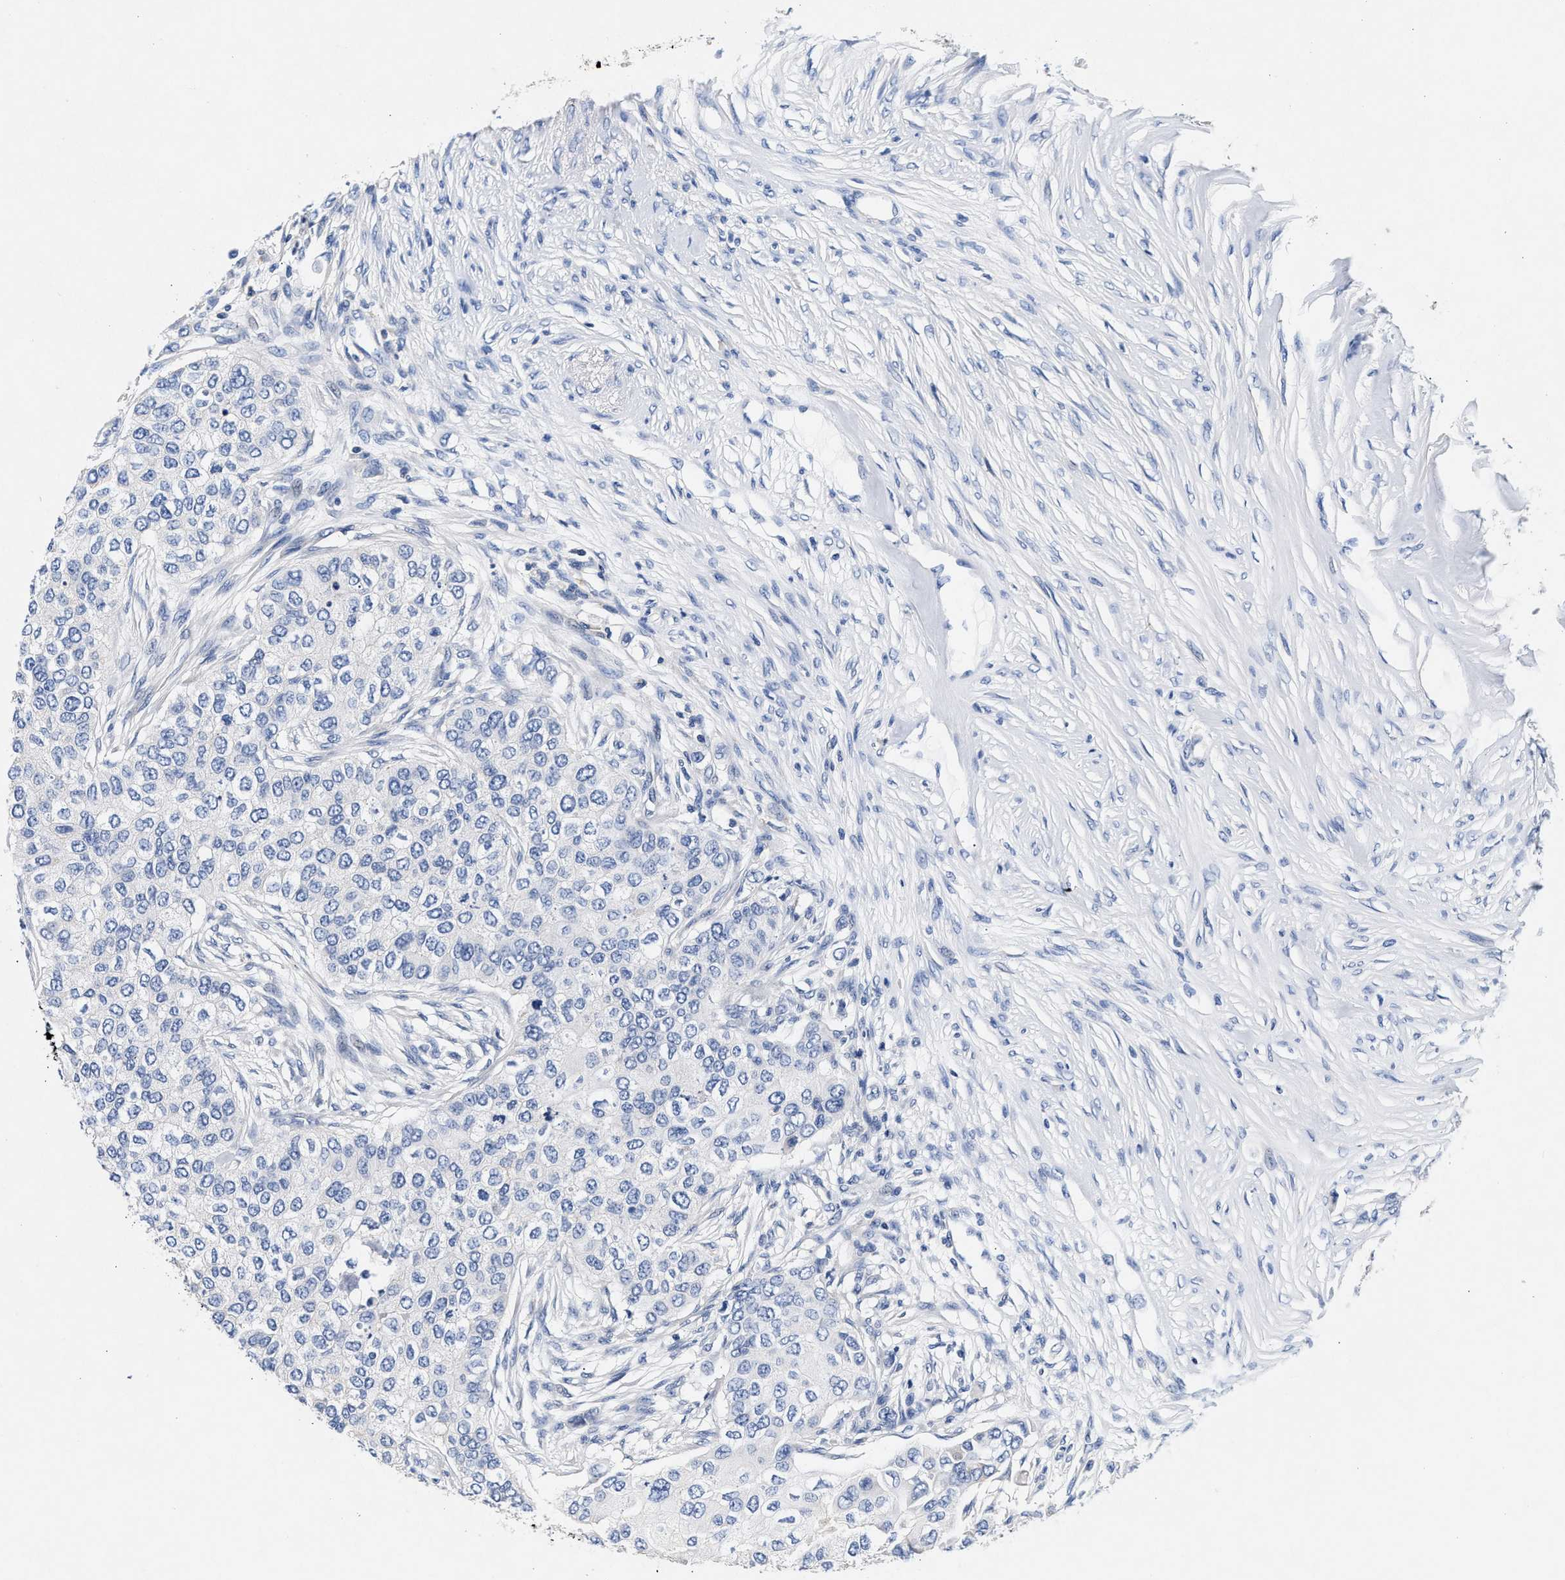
{"staining": {"intensity": "negative", "quantity": "none", "location": "none"}, "tissue": "breast cancer", "cell_type": "Tumor cells", "image_type": "cancer", "snomed": [{"axis": "morphology", "description": "Normal tissue, NOS"}, {"axis": "morphology", "description": "Duct carcinoma"}, {"axis": "topography", "description": "Breast"}], "caption": "IHC histopathology image of human breast cancer (invasive ductal carcinoma) stained for a protein (brown), which displays no positivity in tumor cells.", "gene": "GNAI3", "patient": {"sex": "female", "age": 49}}